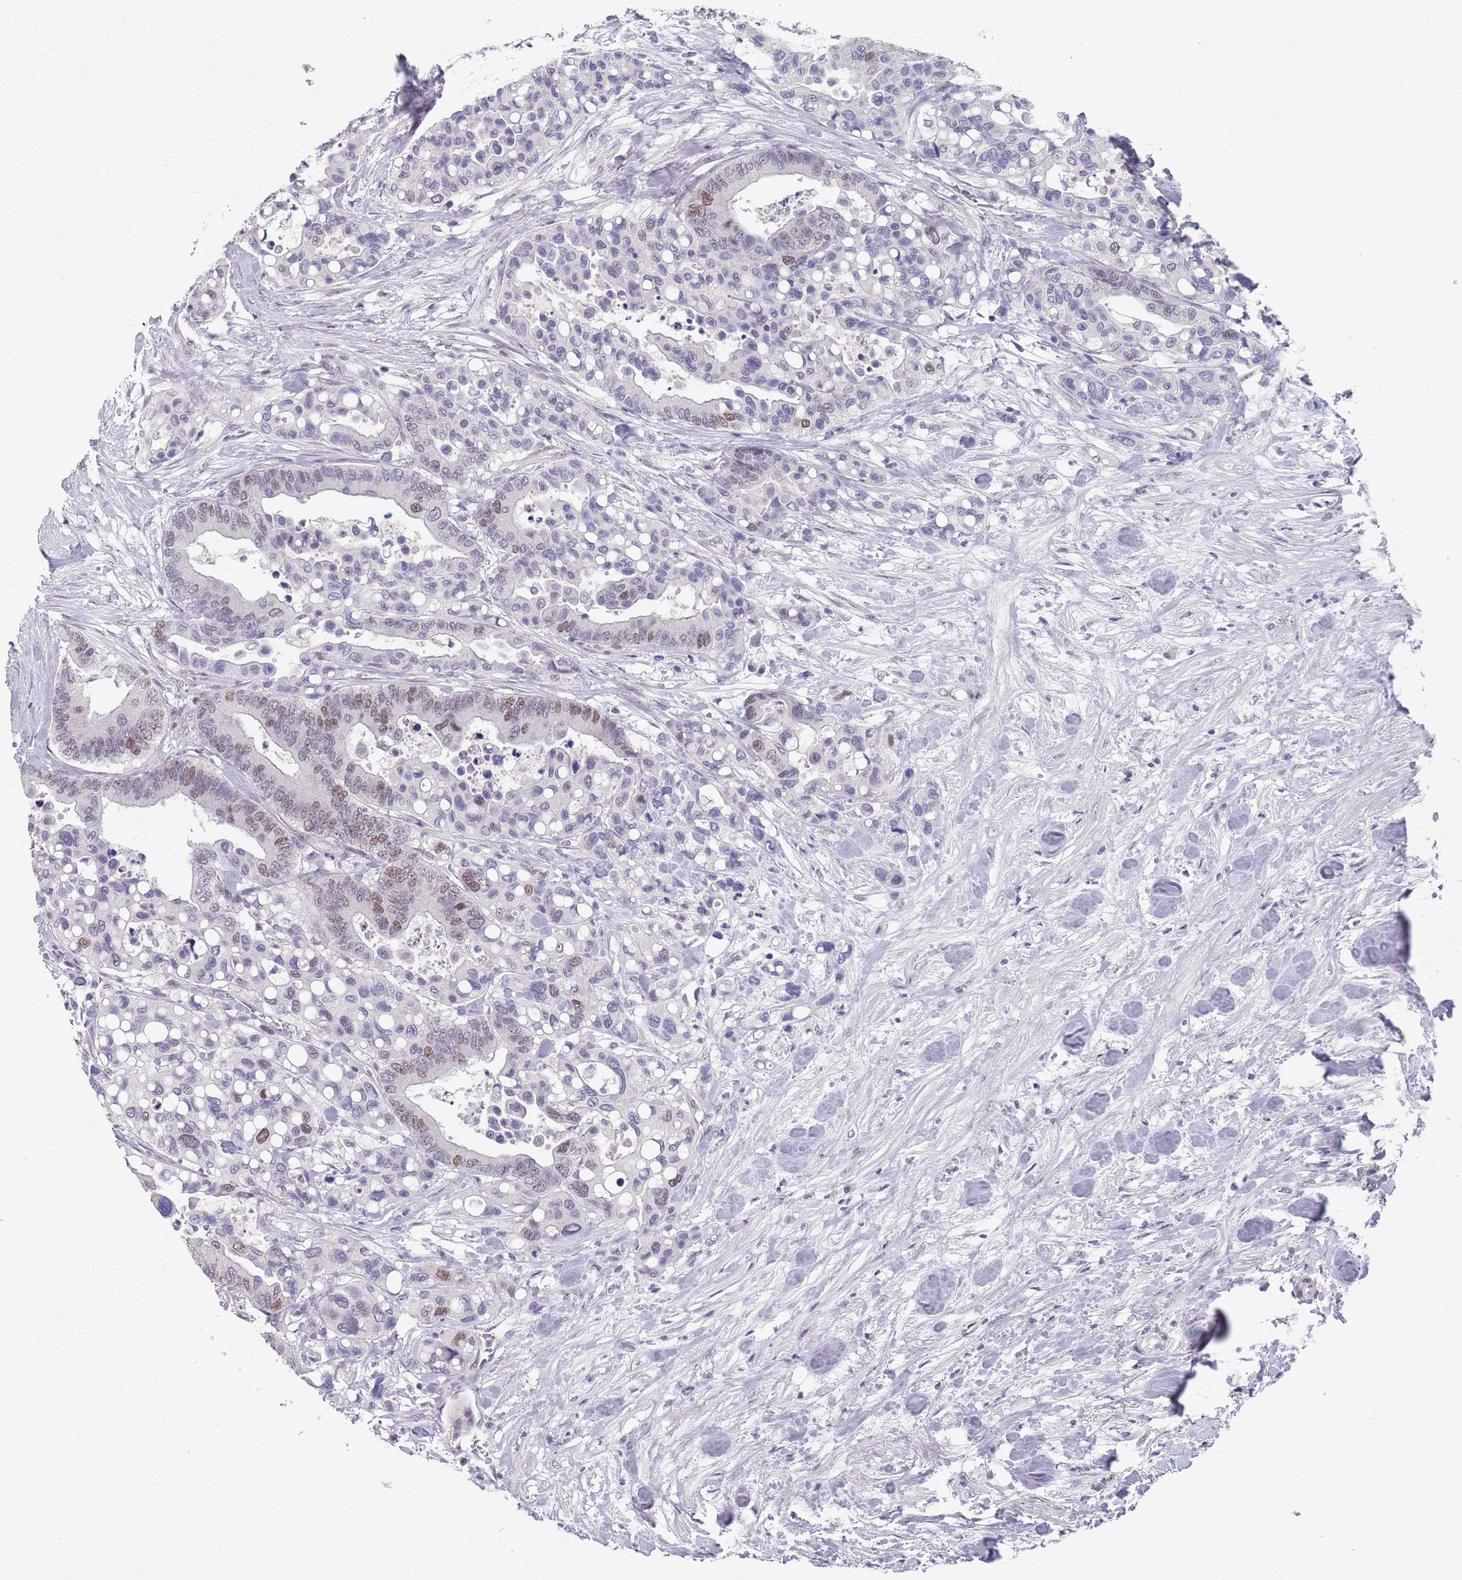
{"staining": {"intensity": "moderate", "quantity": "<25%", "location": "nuclear"}, "tissue": "colorectal cancer", "cell_type": "Tumor cells", "image_type": "cancer", "snomed": [{"axis": "morphology", "description": "Adenocarcinoma, NOS"}, {"axis": "topography", "description": "Colon"}], "caption": "About <25% of tumor cells in human colorectal cancer (adenocarcinoma) show moderate nuclear protein staining as visualized by brown immunohistochemical staining.", "gene": "SAMD1", "patient": {"sex": "male", "age": 82}}